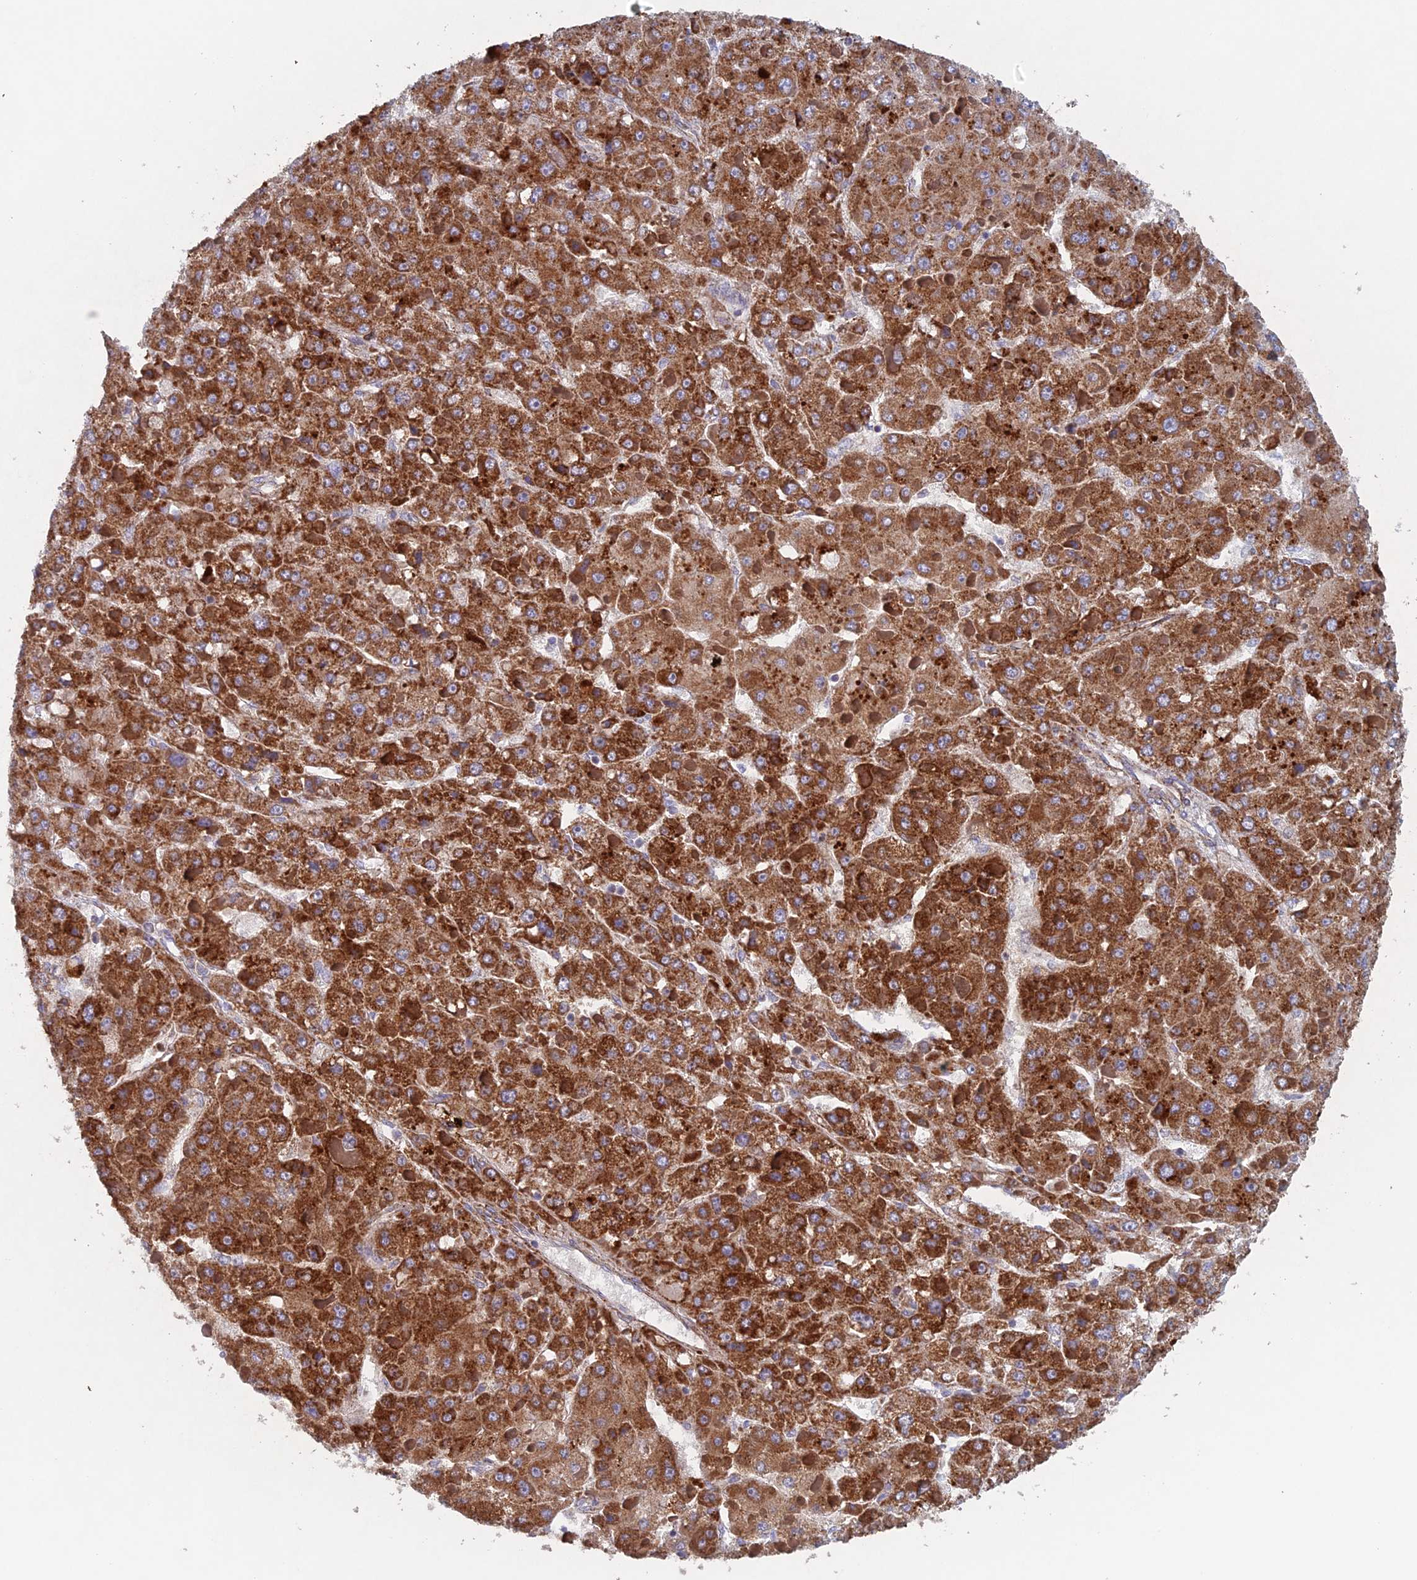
{"staining": {"intensity": "strong", "quantity": ">75%", "location": "cytoplasmic/membranous"}, "tissue": "liver cancer", "cell_type": "Tumor cells", "image_type": "cancer", "snomed": [{"axis": "morphology", "description": "Carcinoma, Hepatocellular, NOS"}, {"axis": "topography", "description": "Liver"}], "caption": "Immunohistochemistry (IHC) (DAB) staining of human liver cancer (hepatocellular carcinoma) demonstrates strong cytoplasmic/membranous protein staining in approximately >75% of tumor cells.", "gene": "MRPL1", "patient": {"sex": "female", "age": 73}}